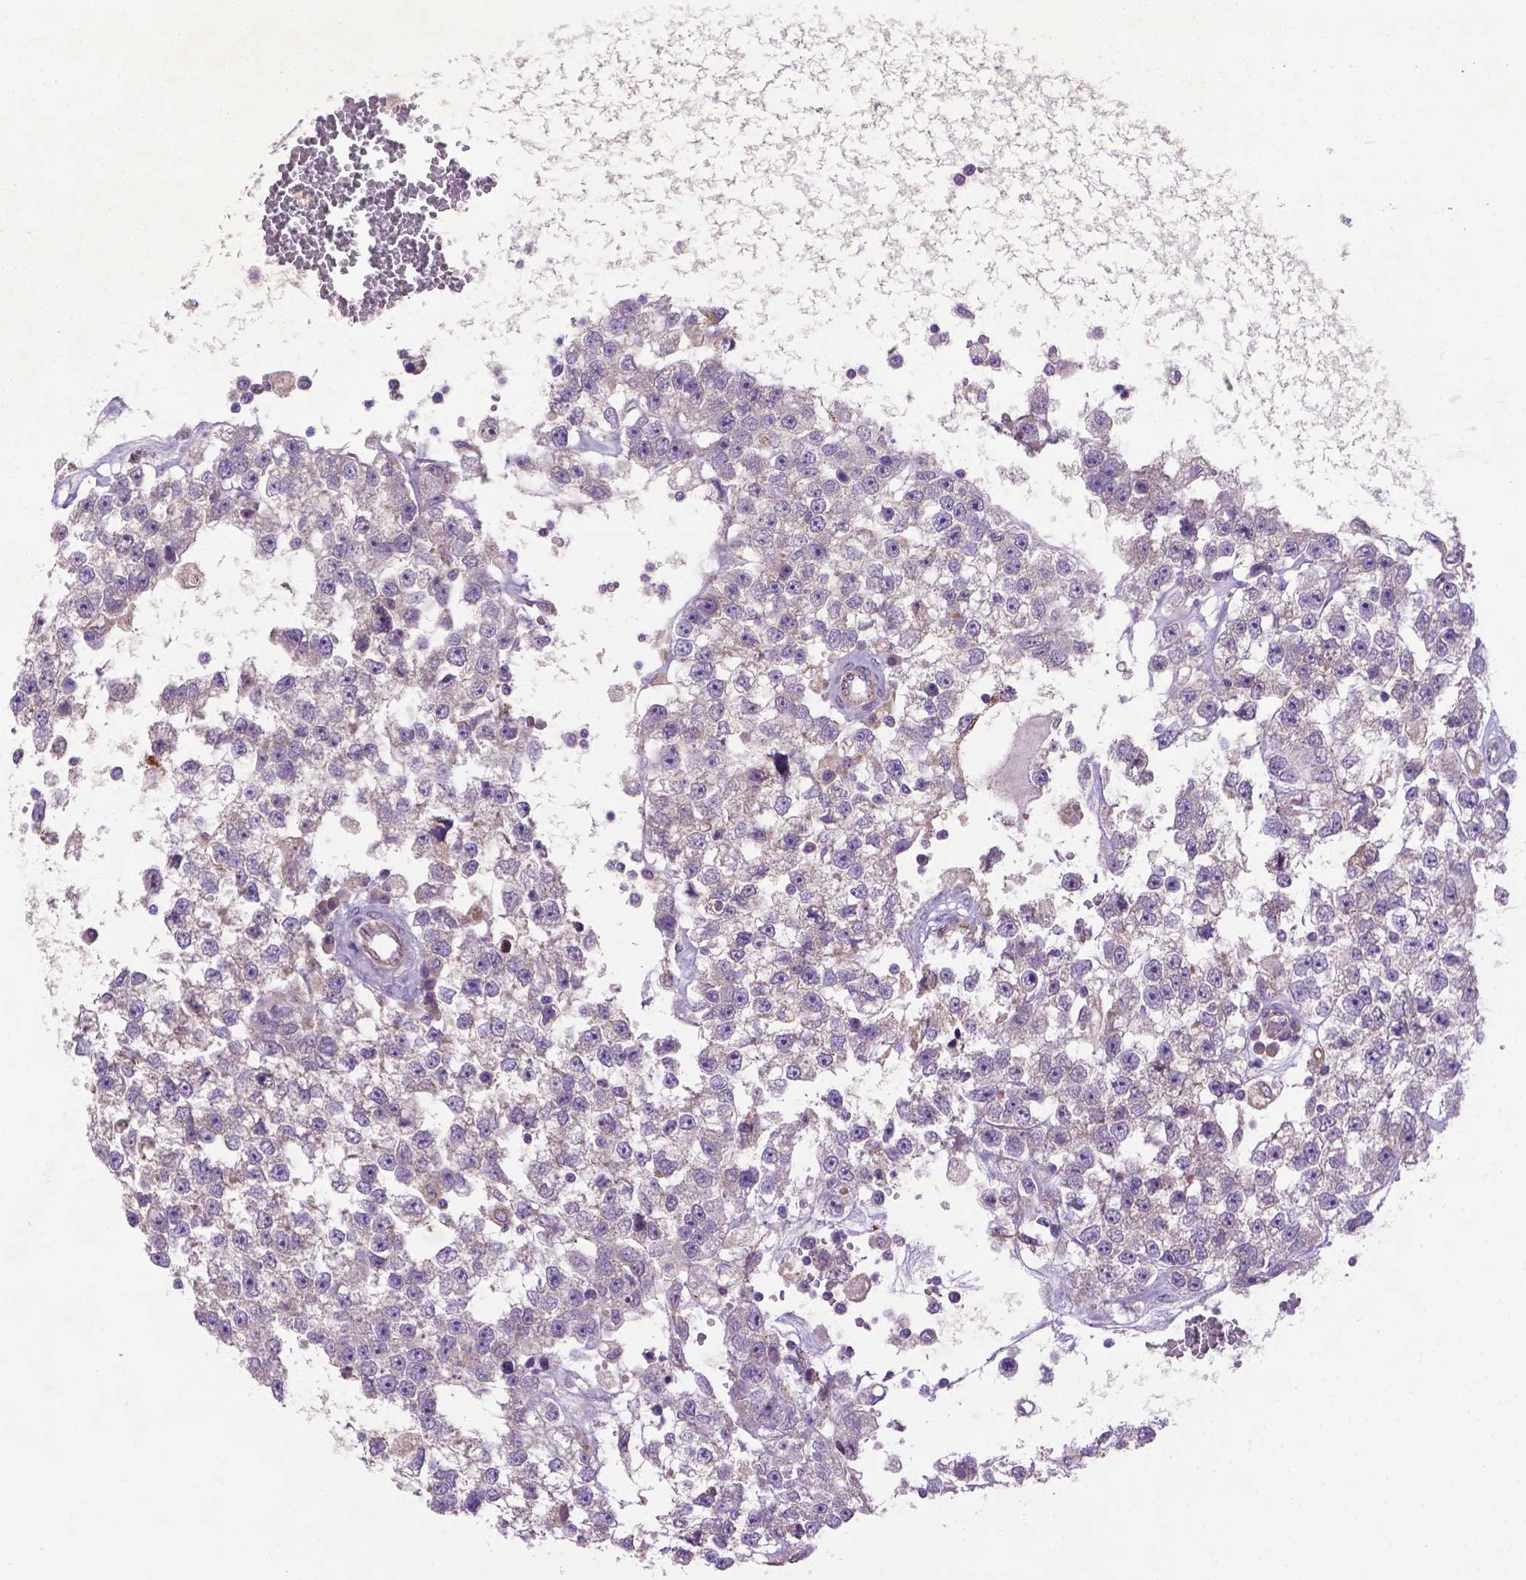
{"staining": {"intensity": "negative", "quantity": "none", "location": "none"}, "tissue": "testis cancer", "cell_type": "Tumor cells", "image_type": "cancer", "snomed": [{"axis": "morphology", "description": "Seminoma, NOS"}, {"axis": "topography", "description": "Testis"}], "caption": "High power microscopy image of an immunohistochemistry histopathology image of testis seminoma, revealing no significant expression in tumor cells.", "gene": "CCER2", "patient": {"sex": "male", "age": 34}}